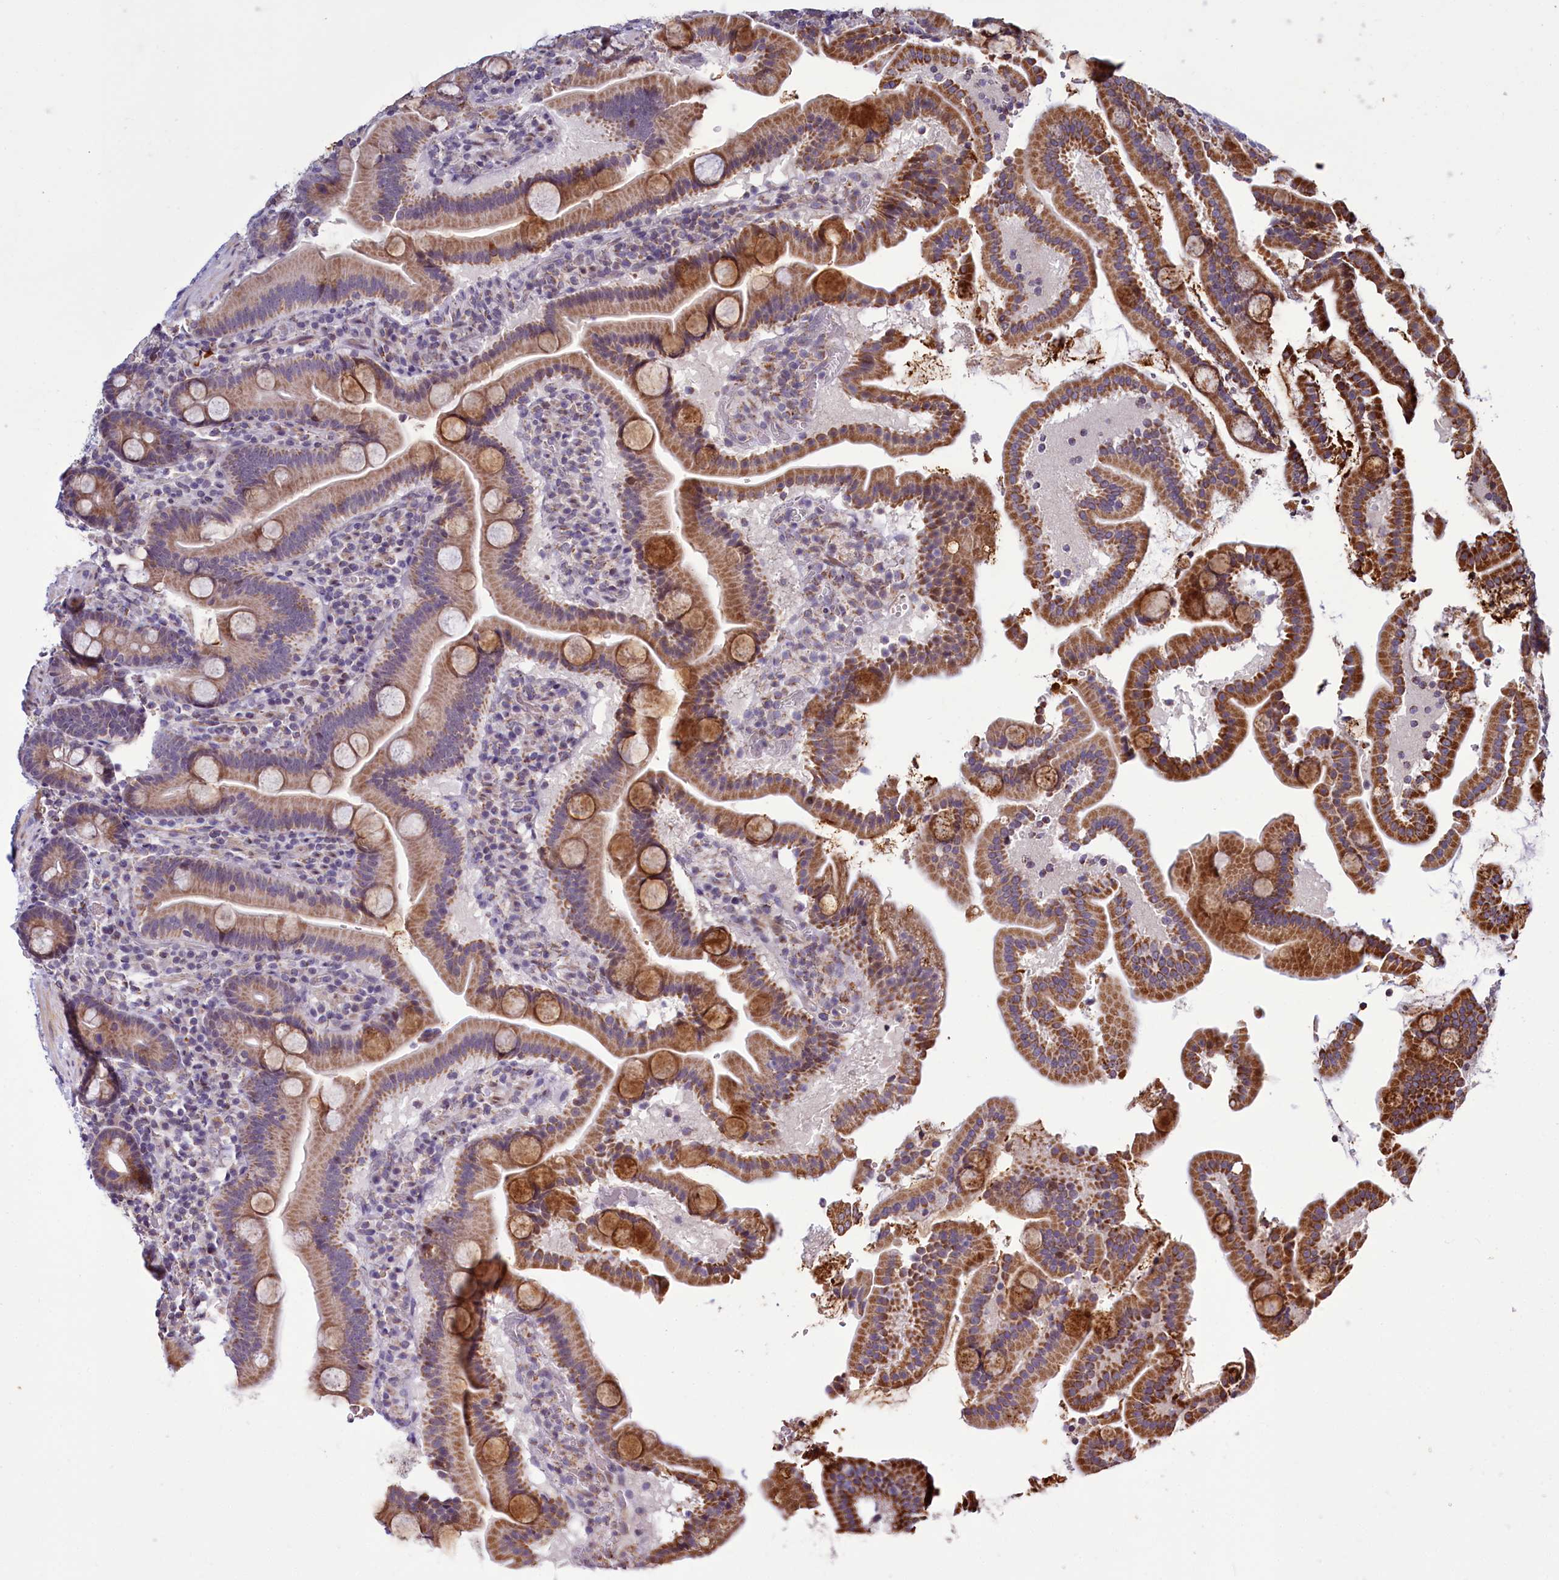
{"staining": {"intensity": "strong", "quantity": ">75%", "location": "cytoplasmic/membranous"}, "tissue": "duodenum", "cell_type": "Glandular cells", "image_type": "normal", "snomed": [{"axis": "morphology", "description": "Normal tissue, NOS"}, {"axis": "topography", "description": "Duodenum"}], "caption": "Immunohistochemistry staining of normal duodenum, which exhibits high levels of strong cytoplasmic/membranous expression in about >75% of glandular cells indicating strong cytoplasmic/membranous protein expression. The staining was performed using DAB (brown) for protein detection and nuclei were counterstained in hematoxylin (blue).", "gene": "DYNC2H1", "patient": {"sex": "male", "age": 55}}